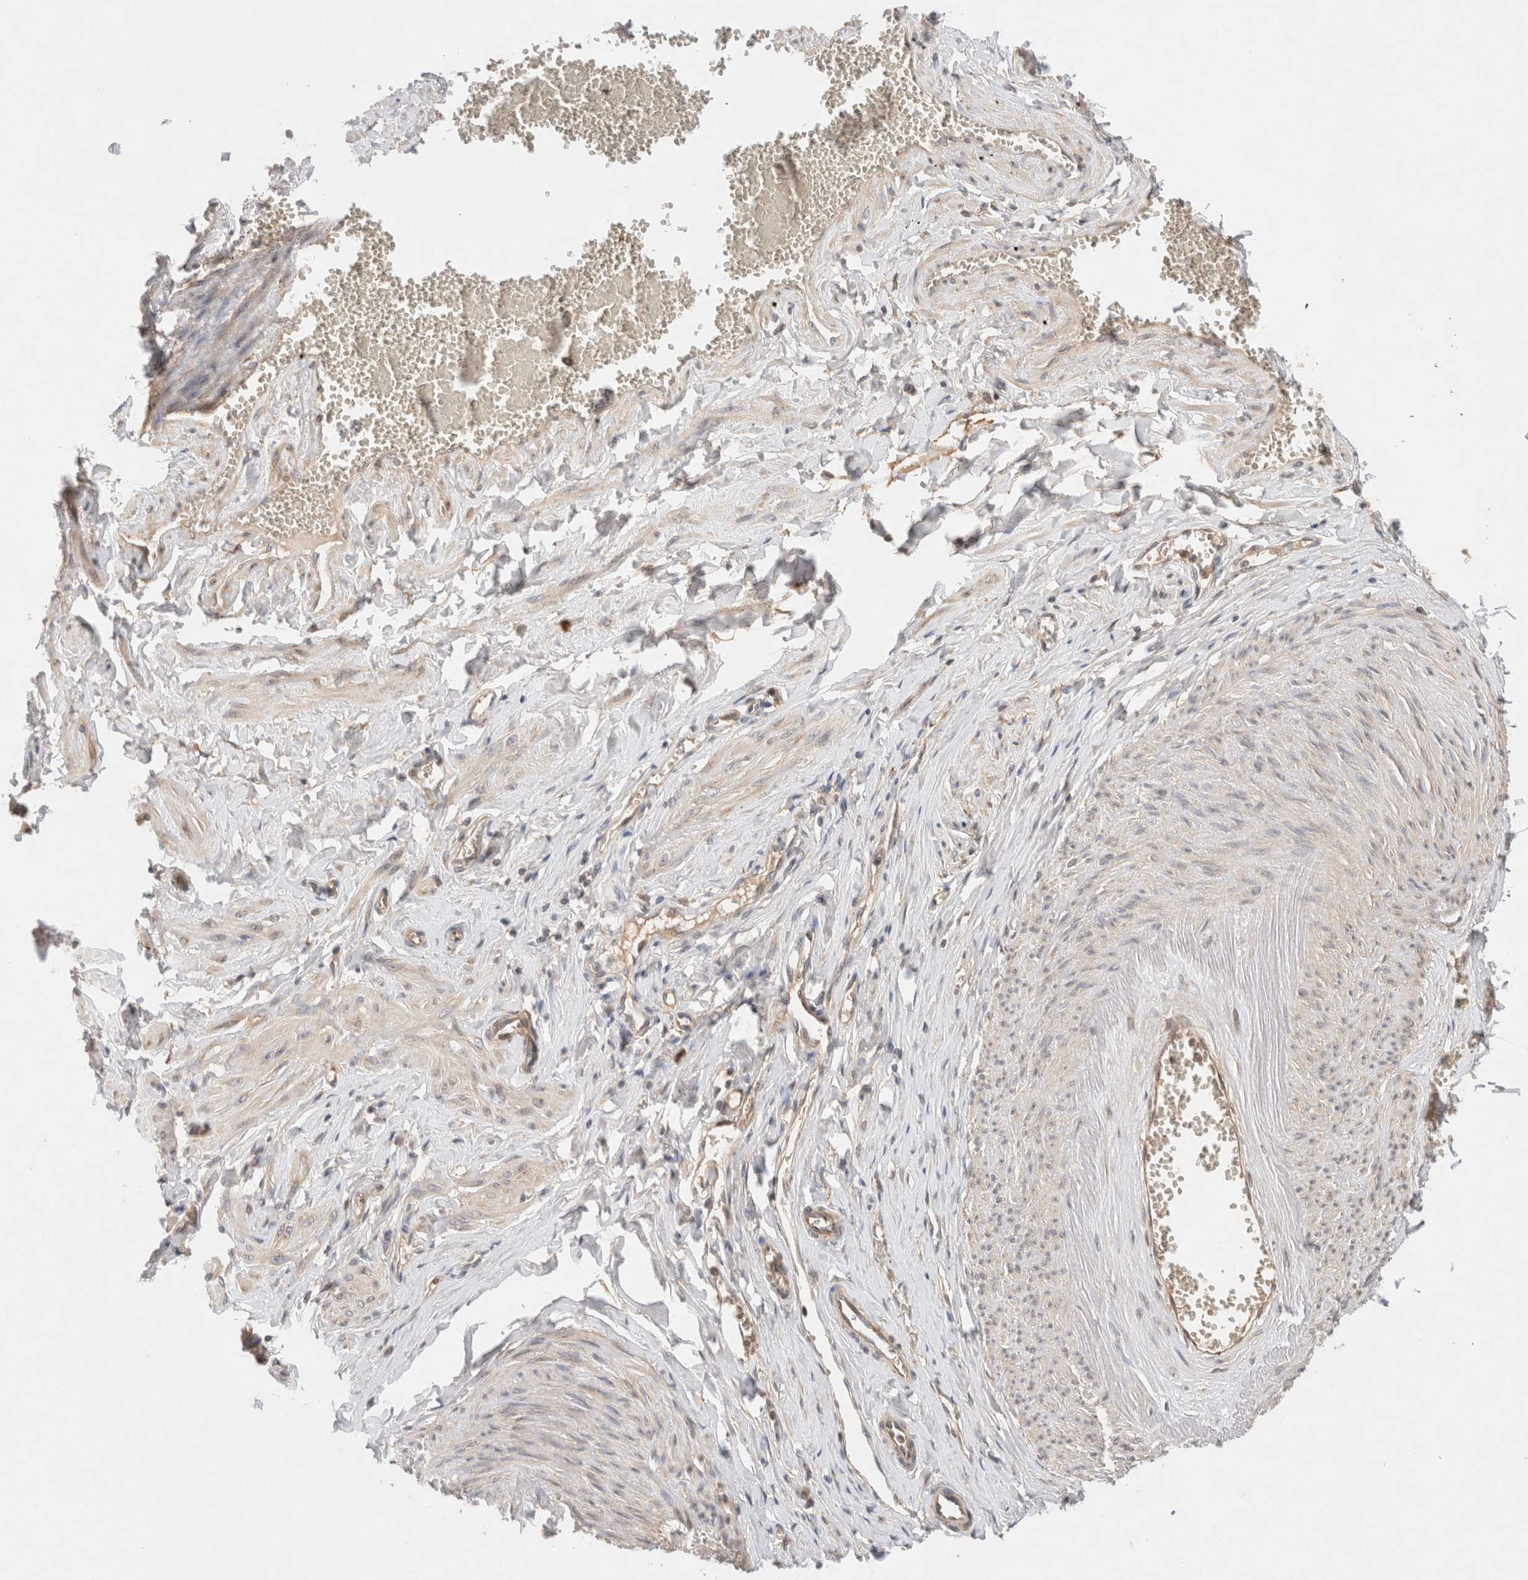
{"staining": {"intensity": "moderate", "quantity": ">75%", "location": "cytoplasmic/membranous"}, "tissue": "adipose tissue", "cell_type": "Adipocytes", "image_type": "normal", "snomed": [{"axis": "morphology", "description": "Normal tissue, NOS"}, {"axis": "topography", "description": "Vascular tissue"}, {"axis": "topography", "description": "Fallopian tube"}, {"axis": "topography", "description": "Ovary"}], "caption": "High-power microscopy captured an immunohistochemistry (IHC) image of benign adipose tissue, revealing moderate cytoplasmic/membranous staining in about >75% of adipocytes.", "gene": "KLHL20", "patient": {"sex": "female", "age": 67}}